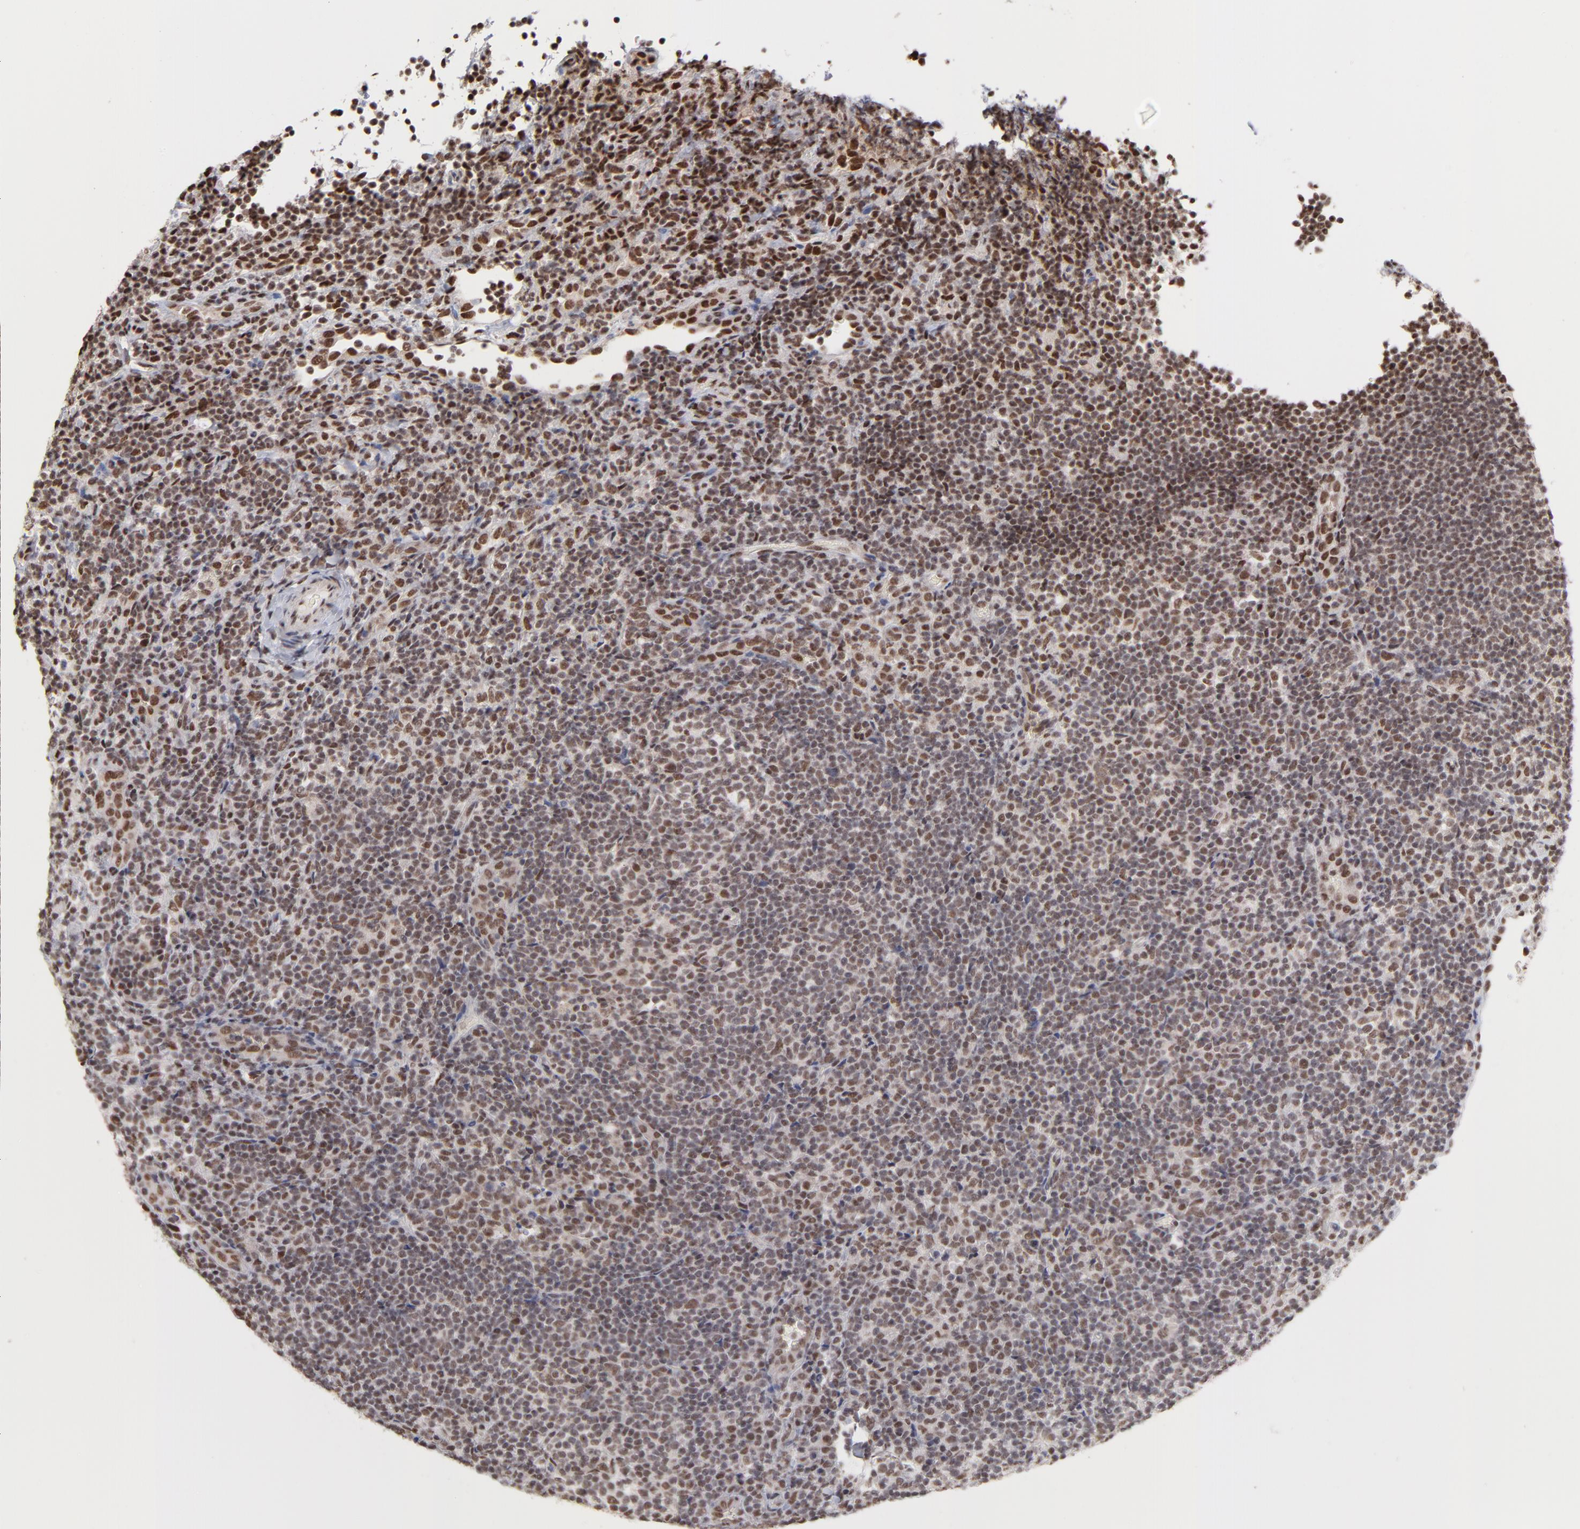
{"staining": {"intensity": "strong", "quantity": "25%-75%", "location": "nuclear"}, "tissue": "lymphoma", "cell_type": "Tumor cells", "image_type": "cancer", "snomed": [{"axis": "morphology", "description": "Malignant lymphoma, non-Hodgkin's type, Low grade"}, {"axis": "topography", "description": "Lymph node"}], "caption": "Low-grade malignant lymphoma, non-Hodgkin's type was stained to show a protein in brown. There is high levels of strong nuclear positivity in approximately 25%-75% of tumor cells.", "gene": "ZNF3", "patient": {"sex": "female", "age": 76}}